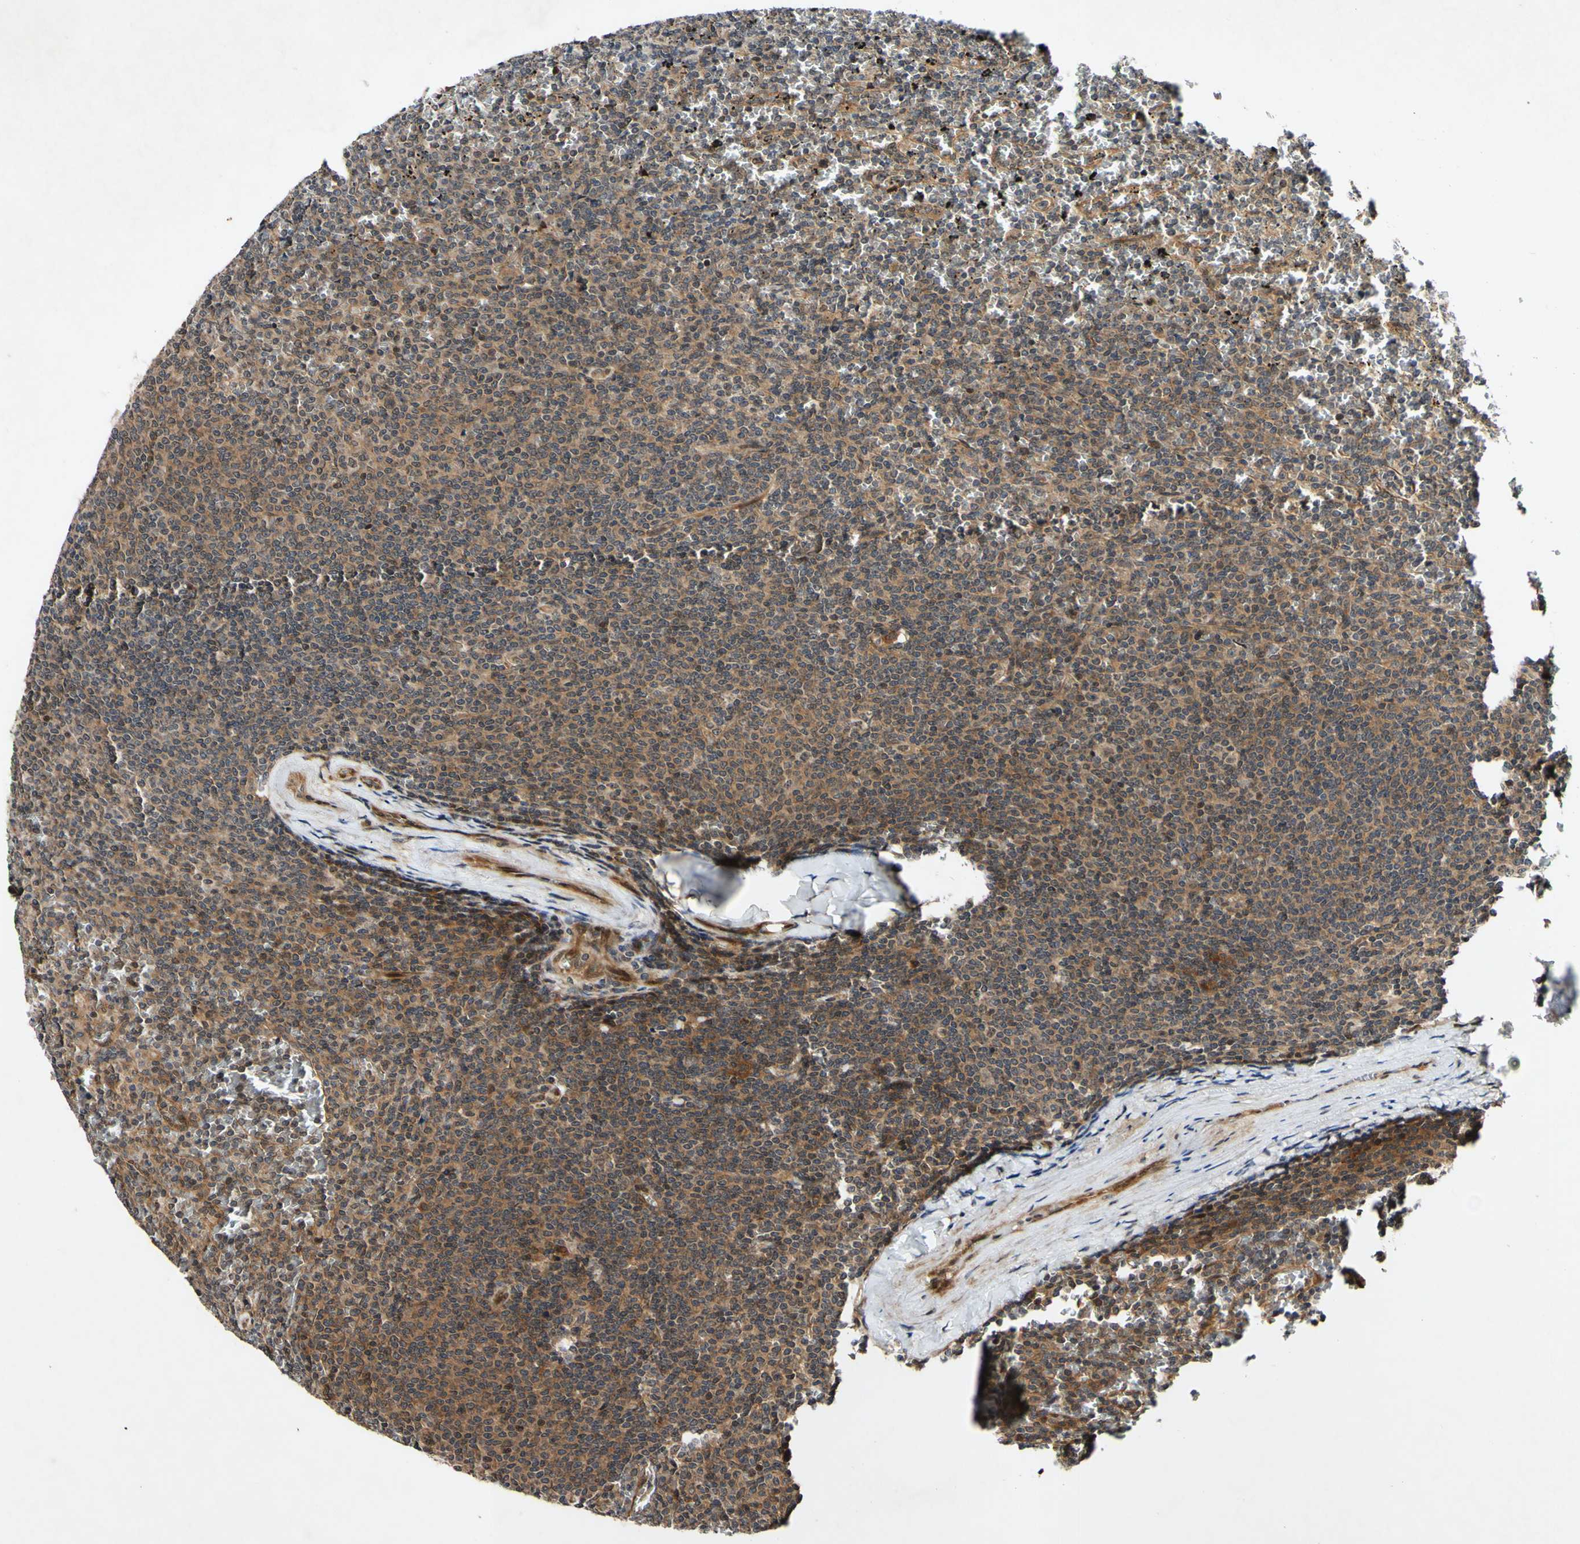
{"staining": {"intensity": "moderate", "quantity": ">75%", "location": "cytoplasmic/membranous"}, "tissue": "lymphoma", "cell_type": "Tumor cells", "image_type": "cancer", "snomed": [{"axis": "morphology", "description": "Malignant lymphoma, non-Hodgkin's type, Low grade"}, {"axis": "topography", "description": "Spleen"}], "caption": "Immunohistochemical staining of human malignant lymphoma, non-Hodgkin's type (low-grade) exhibits medium levels of moderate cytoplasmic/membranous protein expression in about >75% of tumor cells.", "gene": "CSNK1E", "patient": {"sex": "female", "age": 77}}